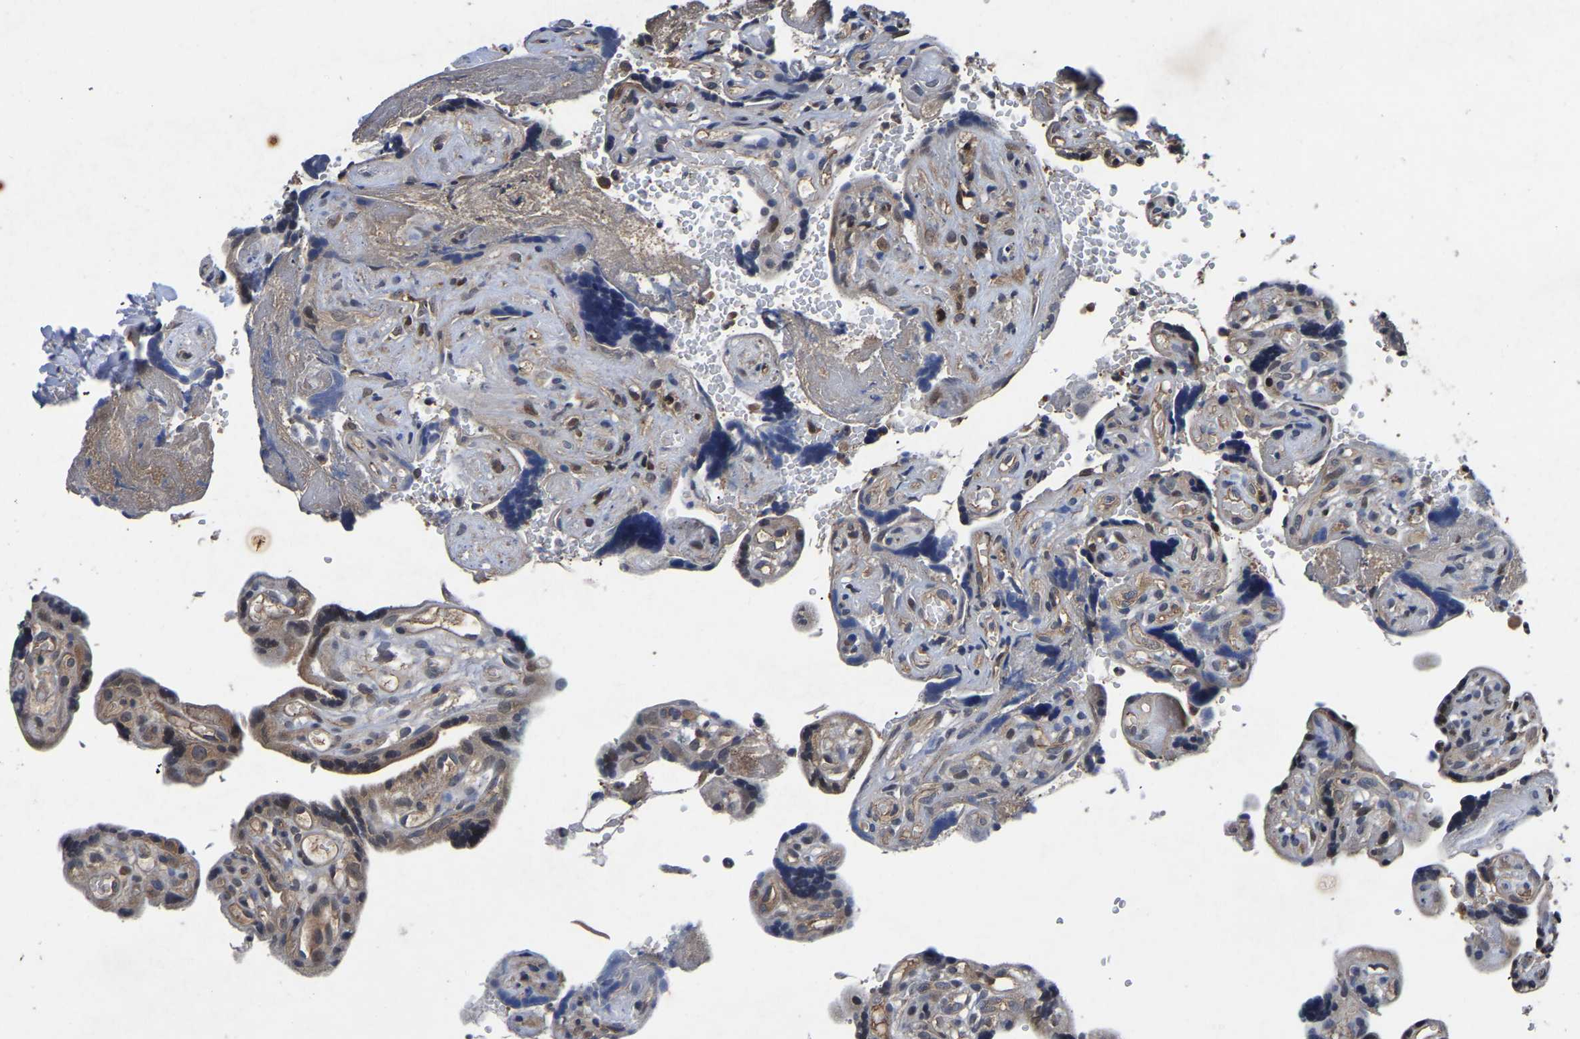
{"staining": {"intensity": "weak", "quantity": "25%-75%", "location": "cytoplasmic/membranous,nuclear"}, "tissue": "placenta", "cell_type": "Trophoblastic cells", "image_type": "normal", "snomed": [{"axis": "morphology", "description": "Normal tissue, NOS"}, {"axis": "topography", "description": "Placenta"}], "caption": "Unremarkable placenta reveals weak cytoplasmic/membranous,nuclear expression in about 25%-75% of trophoblastic cells, visualized by immunohistochemistry. The protein is shown in brown color, while the nuclei are stained blue.", "gene": "FGD5", "patient": {"sex": "female", "age": 30}}